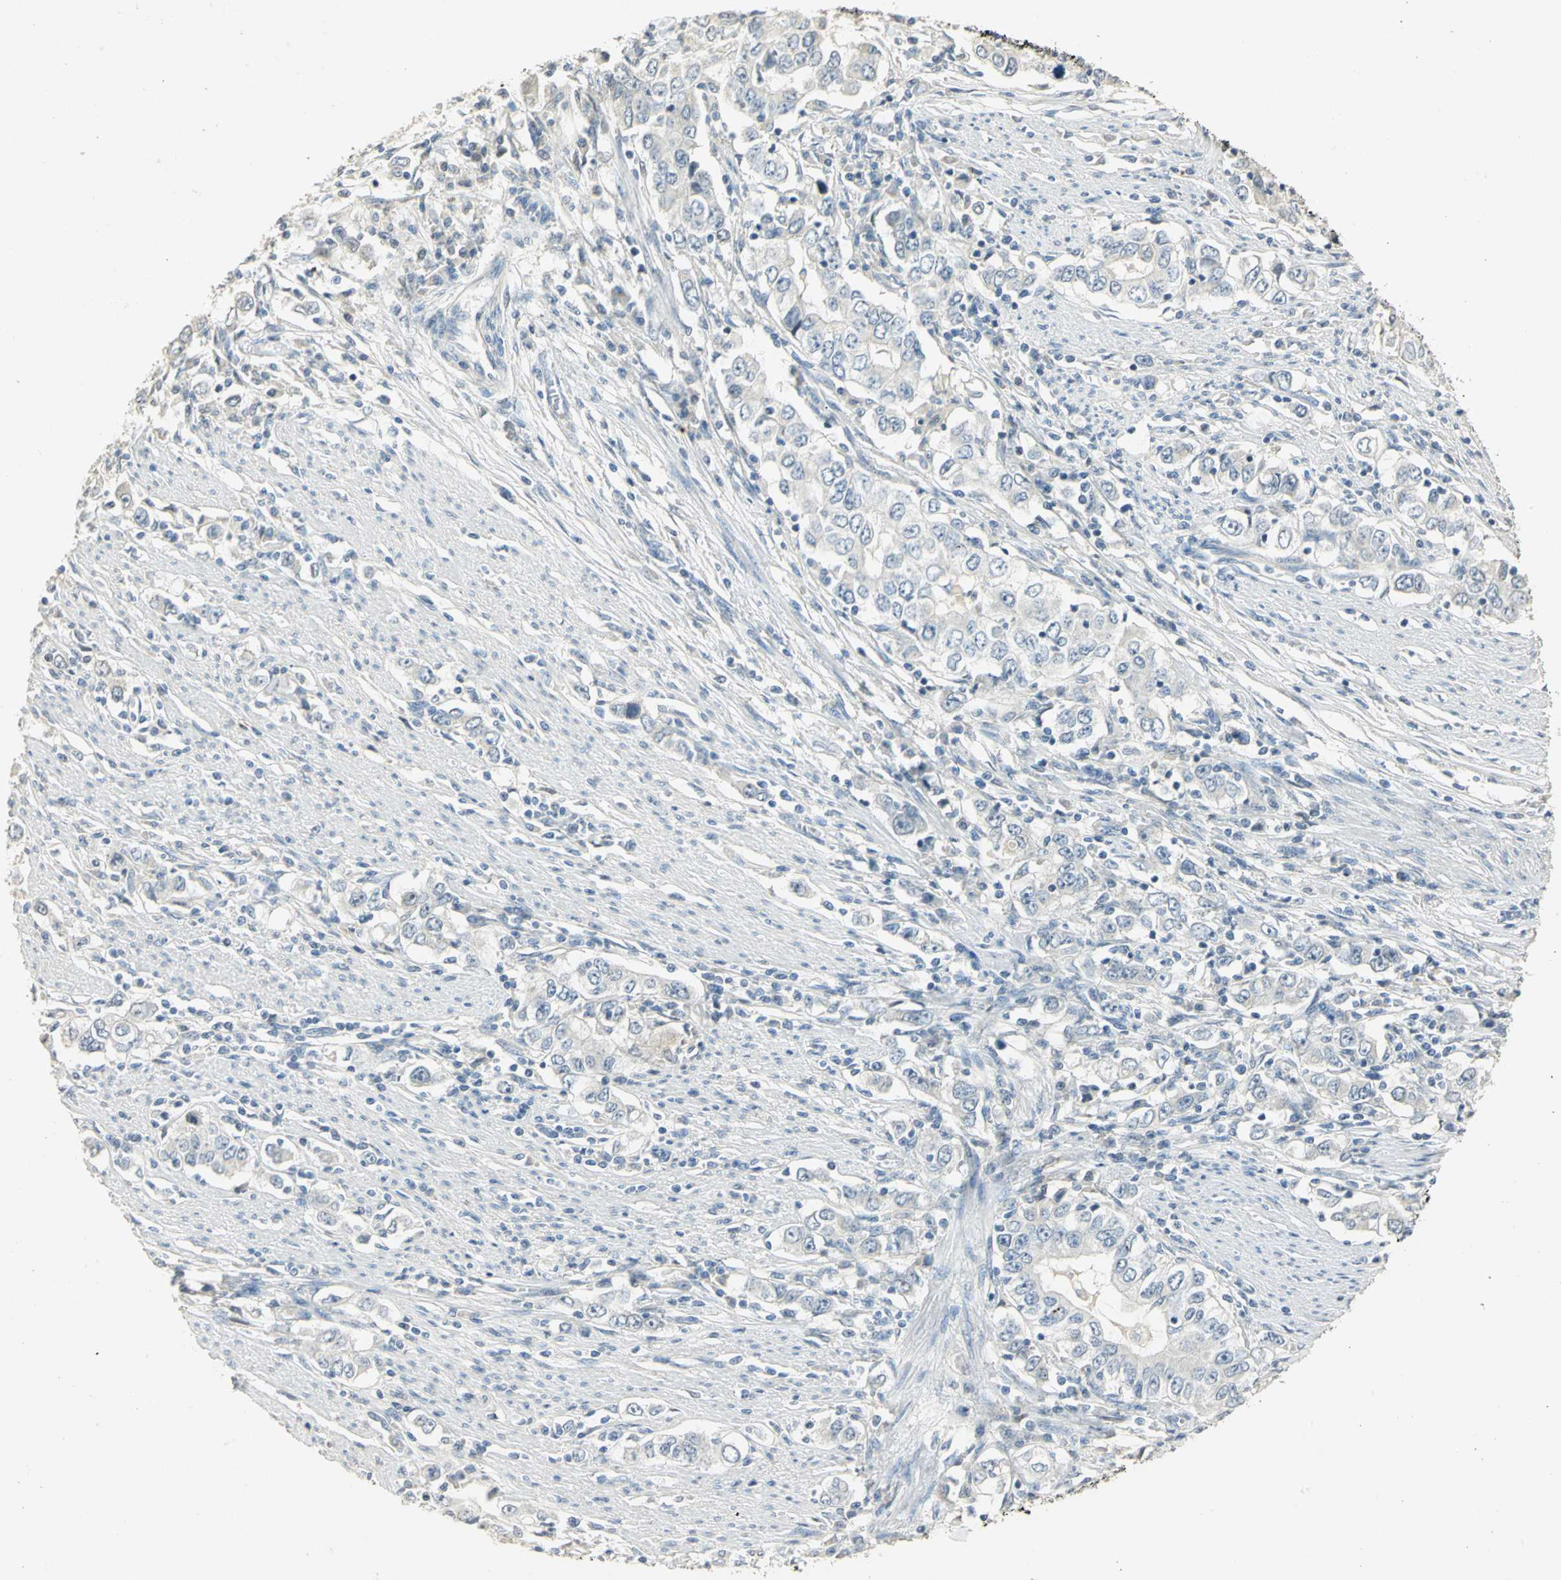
{"staining": {"intensity": "negative", "quantity": "none", "location": "none"}, "tissue": "stomach cancer", "cell_type": "Tumor cells", "image_type": "cancer", "snomed": [{"axis": "morphology", "description": "Adenocarcinoma, NOS"}, {"axis": "topography", "description": "Stomach, lower"}], "caption": "An immunohistochemistry photomicrograph of stomach cancer is shown. There is no staining in tumor cells of stomach cancer.", "gene": "DNAJB6", "patient": {"sex": "female", "age": 72}}